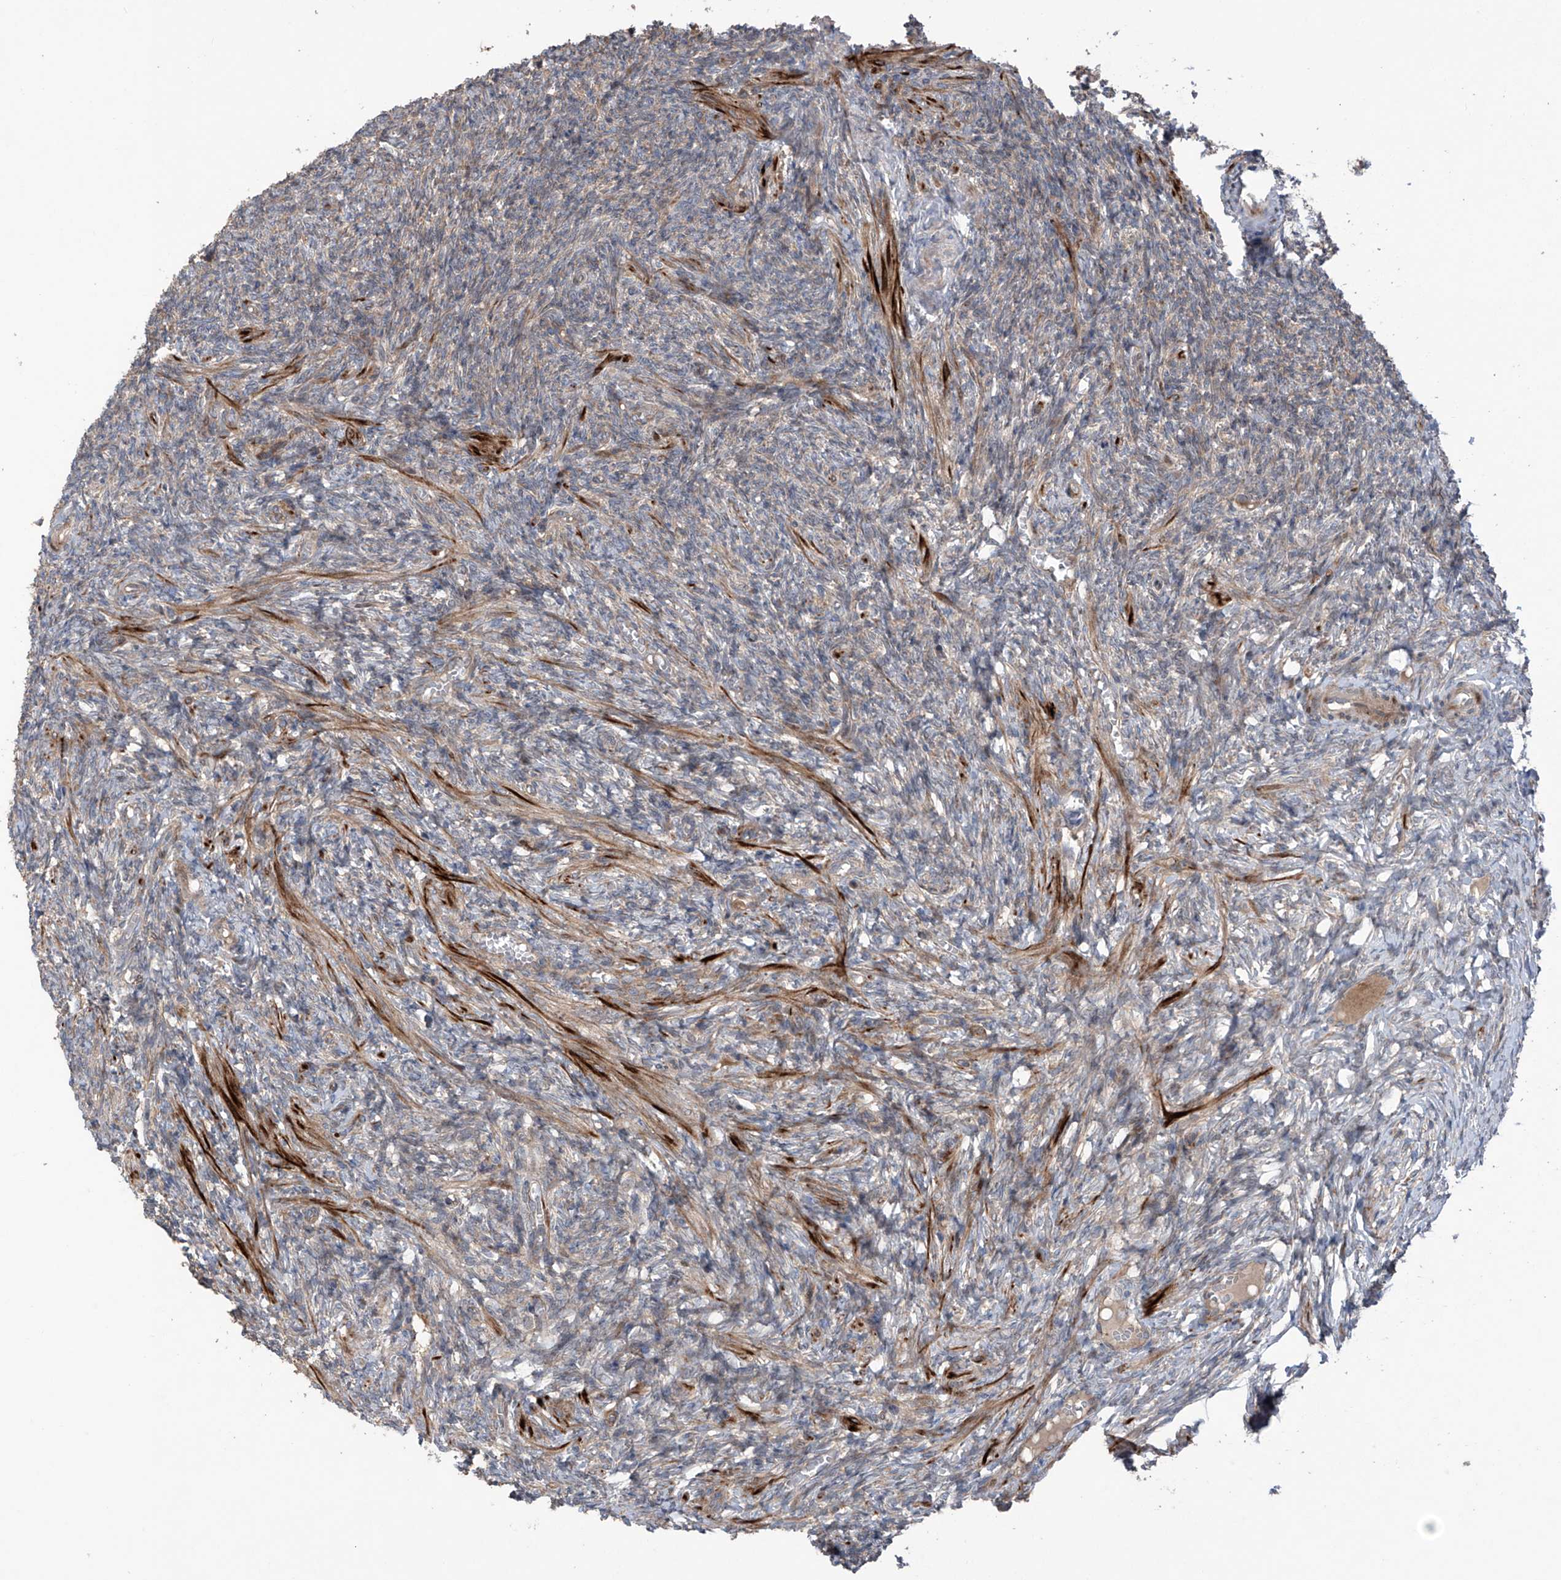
{"staining": {"intensity": "negative", "quantity": "none", "location": "none"}, "tissue": "ovary", "cell_type": "Ovarian stroma cells", "image_type": "normal", "snomed": [{"axis": "morphology", "description": "Normal tissue, NOS"}, {"axis": "topography", "description": "Ovary"}], "caption": "Immunohistochemistry (IHC) histopathology image of normal ovary stained for a protein (brown), which exhibits no expression in ovarian stroma cells. (DAB (3,3'-diaminobenzidine) IHC with hematoxylin counter stain).", "gene": "SAMD3", "patient": {"sex": "female", "age": 27}}